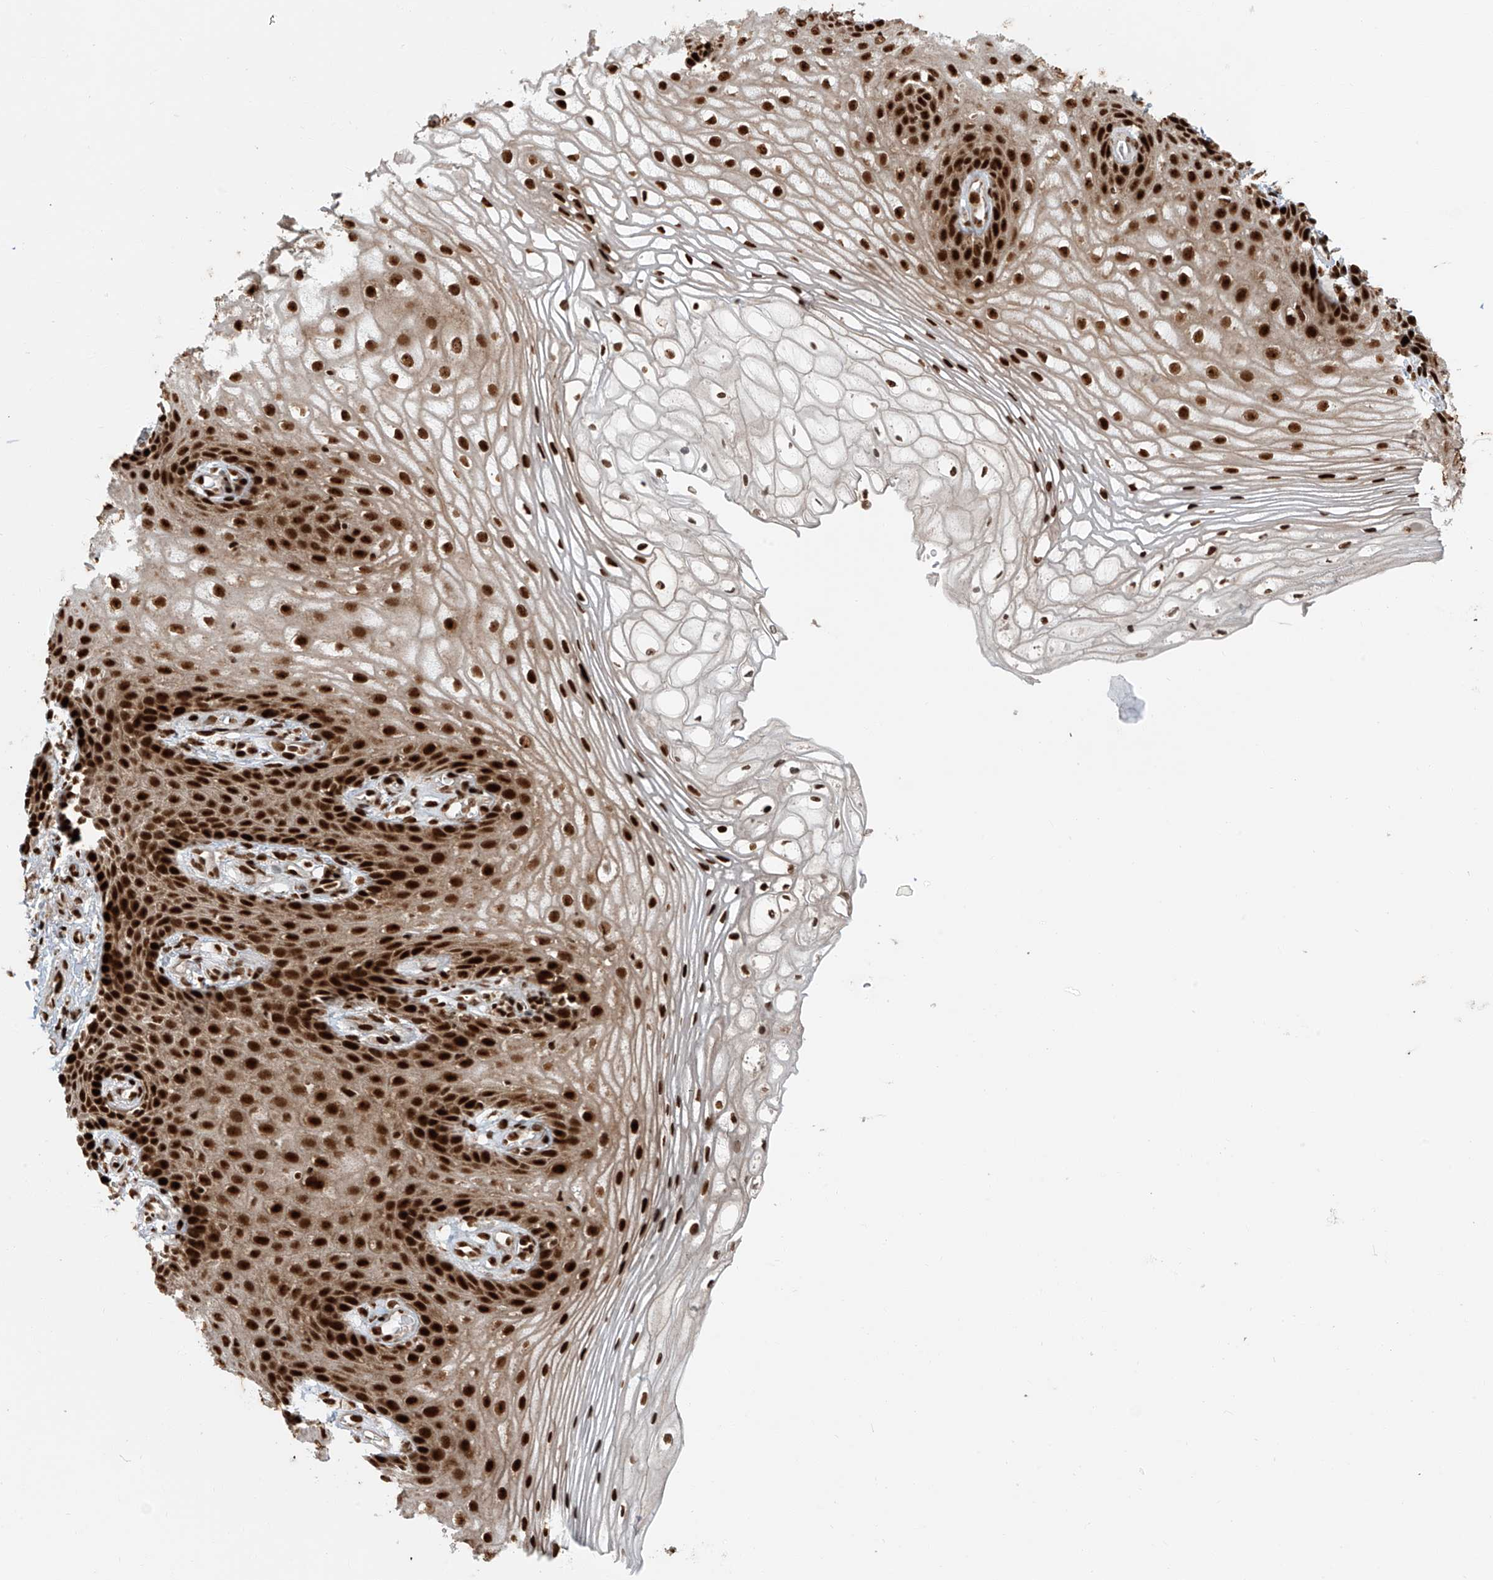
{"staining": {"intensity": "strong", "quantity": ">75%", "location": "nuclear"}, "tissue": "vagina", "cell_type": "Squamous epithelial cells", "image_type": "normal", "snomed": [{"axis": "morphology", "description": "Normal tissue, NOS"}, {"axis": "topography", "description": "Vagina"}], "caption": "There is high levels of strong nuclear staining in squamous epithelial cells of unremarkable vagina, as demonstrated by immunohistochemical staining (brown color).", "gene": "FAM193B", "patient": {"sex": "female", "age": 60}}